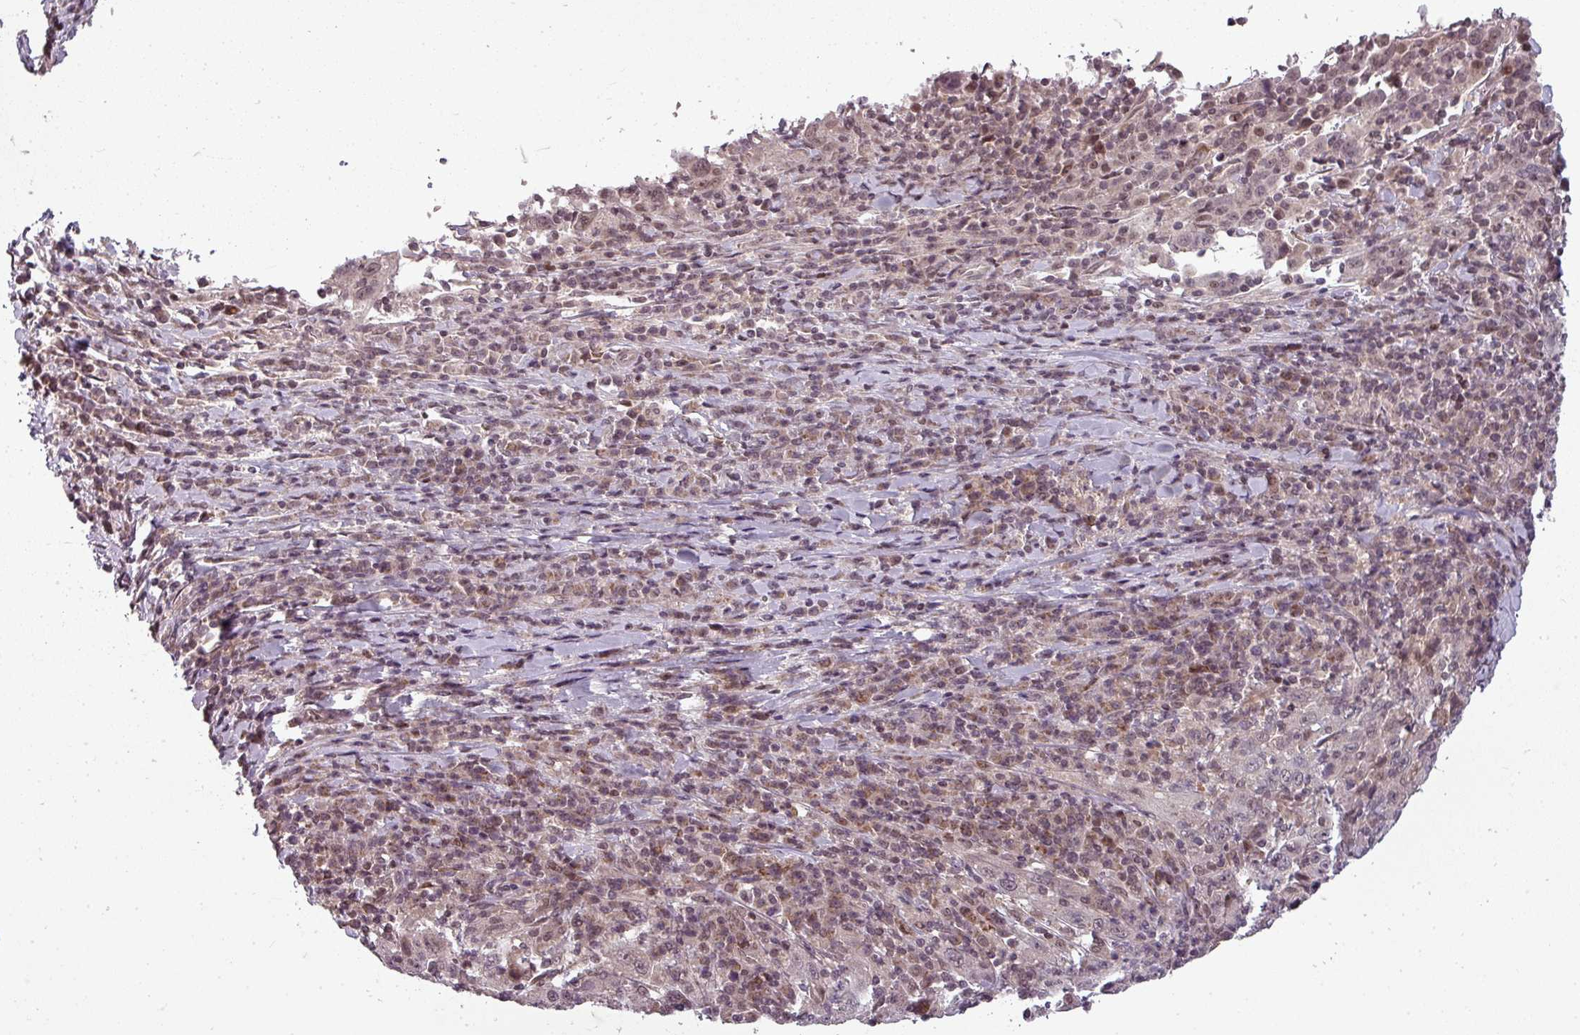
{"staining": {"intensity": "negative", "quantity": "none", "location": "none"}, "tissue": "cervical cancer", "cell_type": "Tumor cells", "image_type": "cancer", "snomed": [{"axis": "morphology", "description": "Squamous cell carcinoma, NOS"}, {"axis": "topography", "description": "Cervix"}], "caption": "There is no significant expression in tumor cells of cervical cancer.", "gene": "CLIC1", "patient": {"sex": "female", "age": 46}}